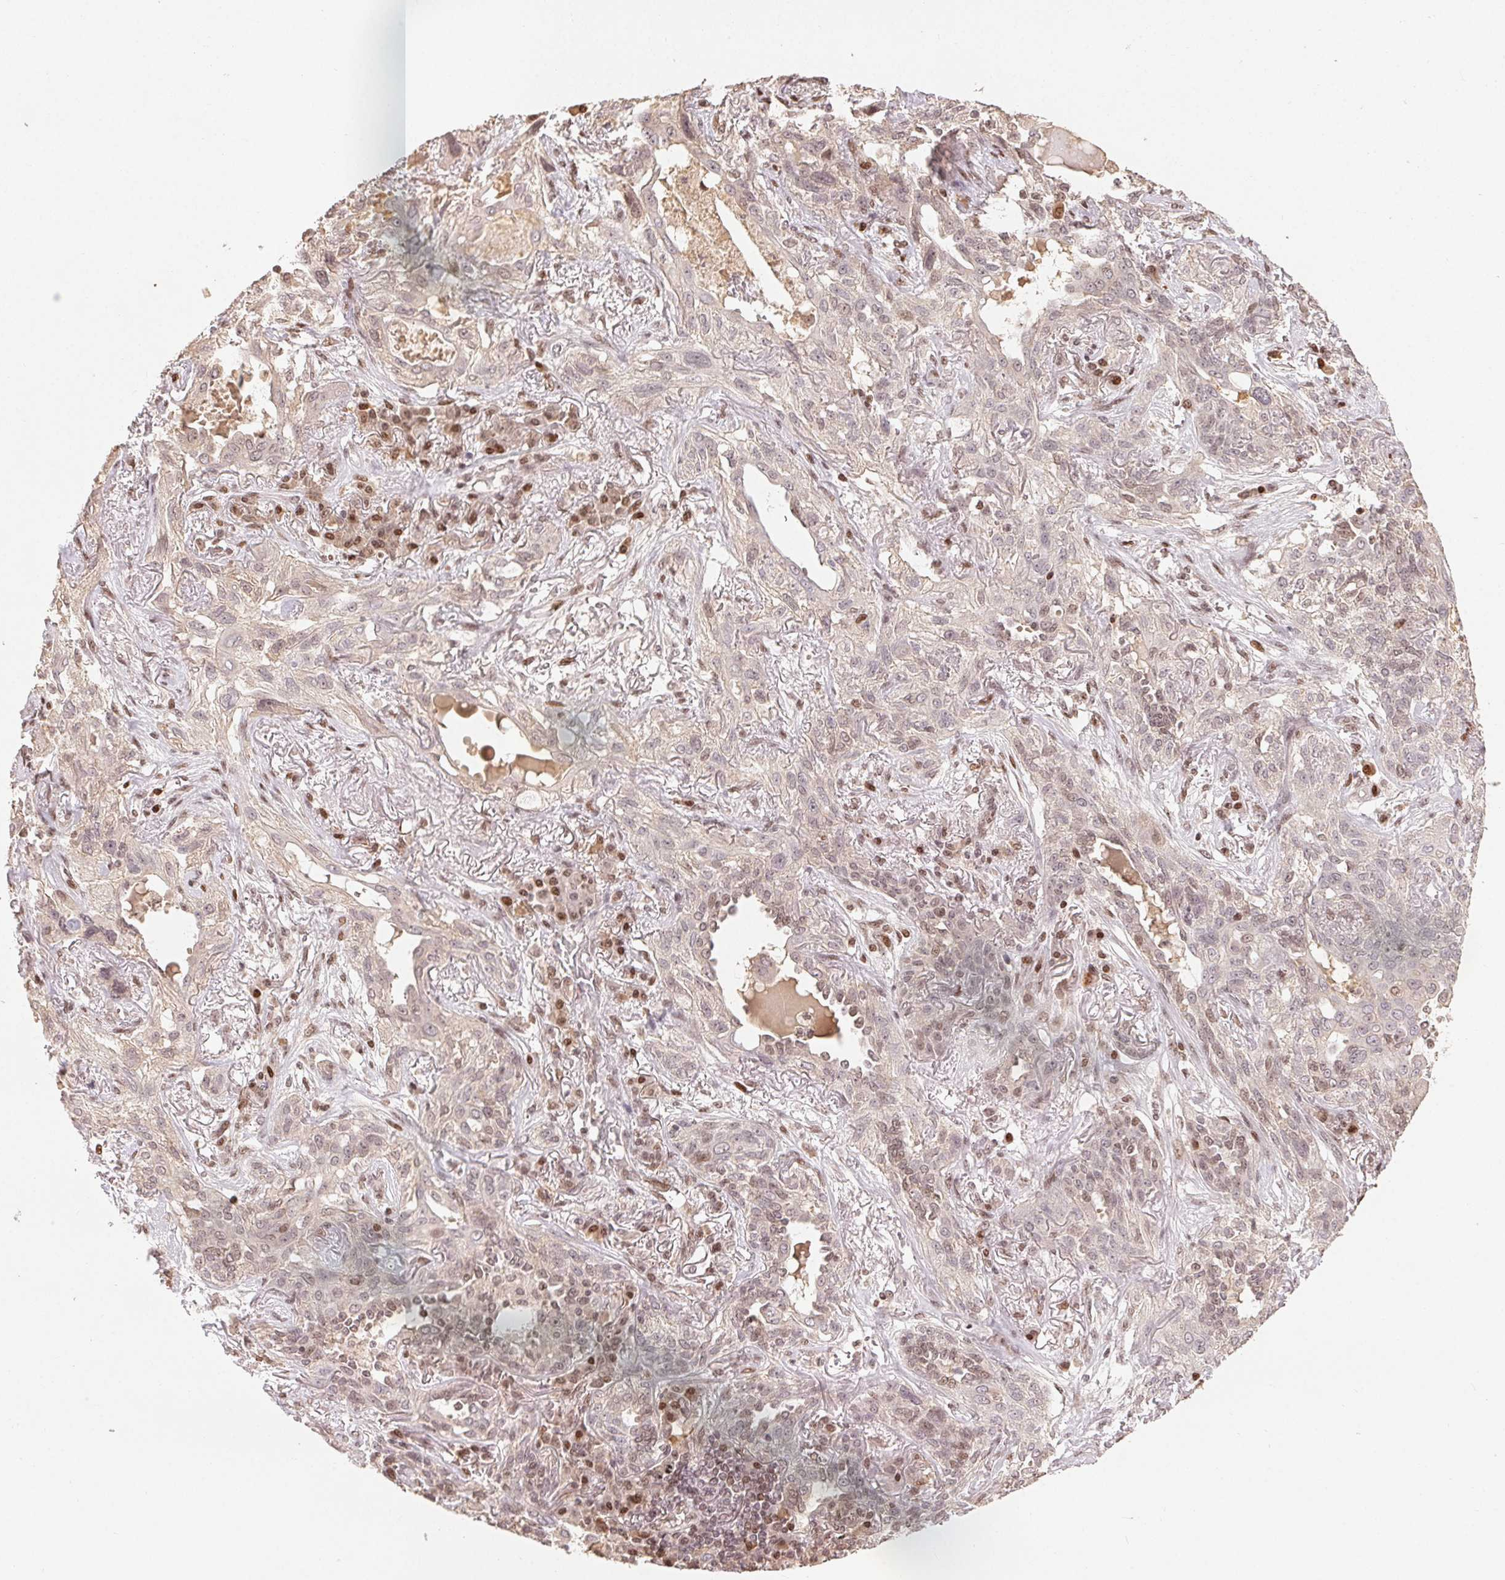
{"staining": {"intensity": "negative", "quantity": "none", "location": "none"}, "tissue": "lung cancer", "cell_type": "Tumor cells", "image_type": "cancer", "snomed": [{"axis": "morphology", "description": "Squamous cell carcinoma, NOS"}, {"axis": "topography", "description": "Lung"}], "caption": "Immunohistochemical staining of lung cancer demonstrates no significant expression in tumor cells.", "gene": "MAPKAPK2", "patient": {"sex": "female", "age": 70}}